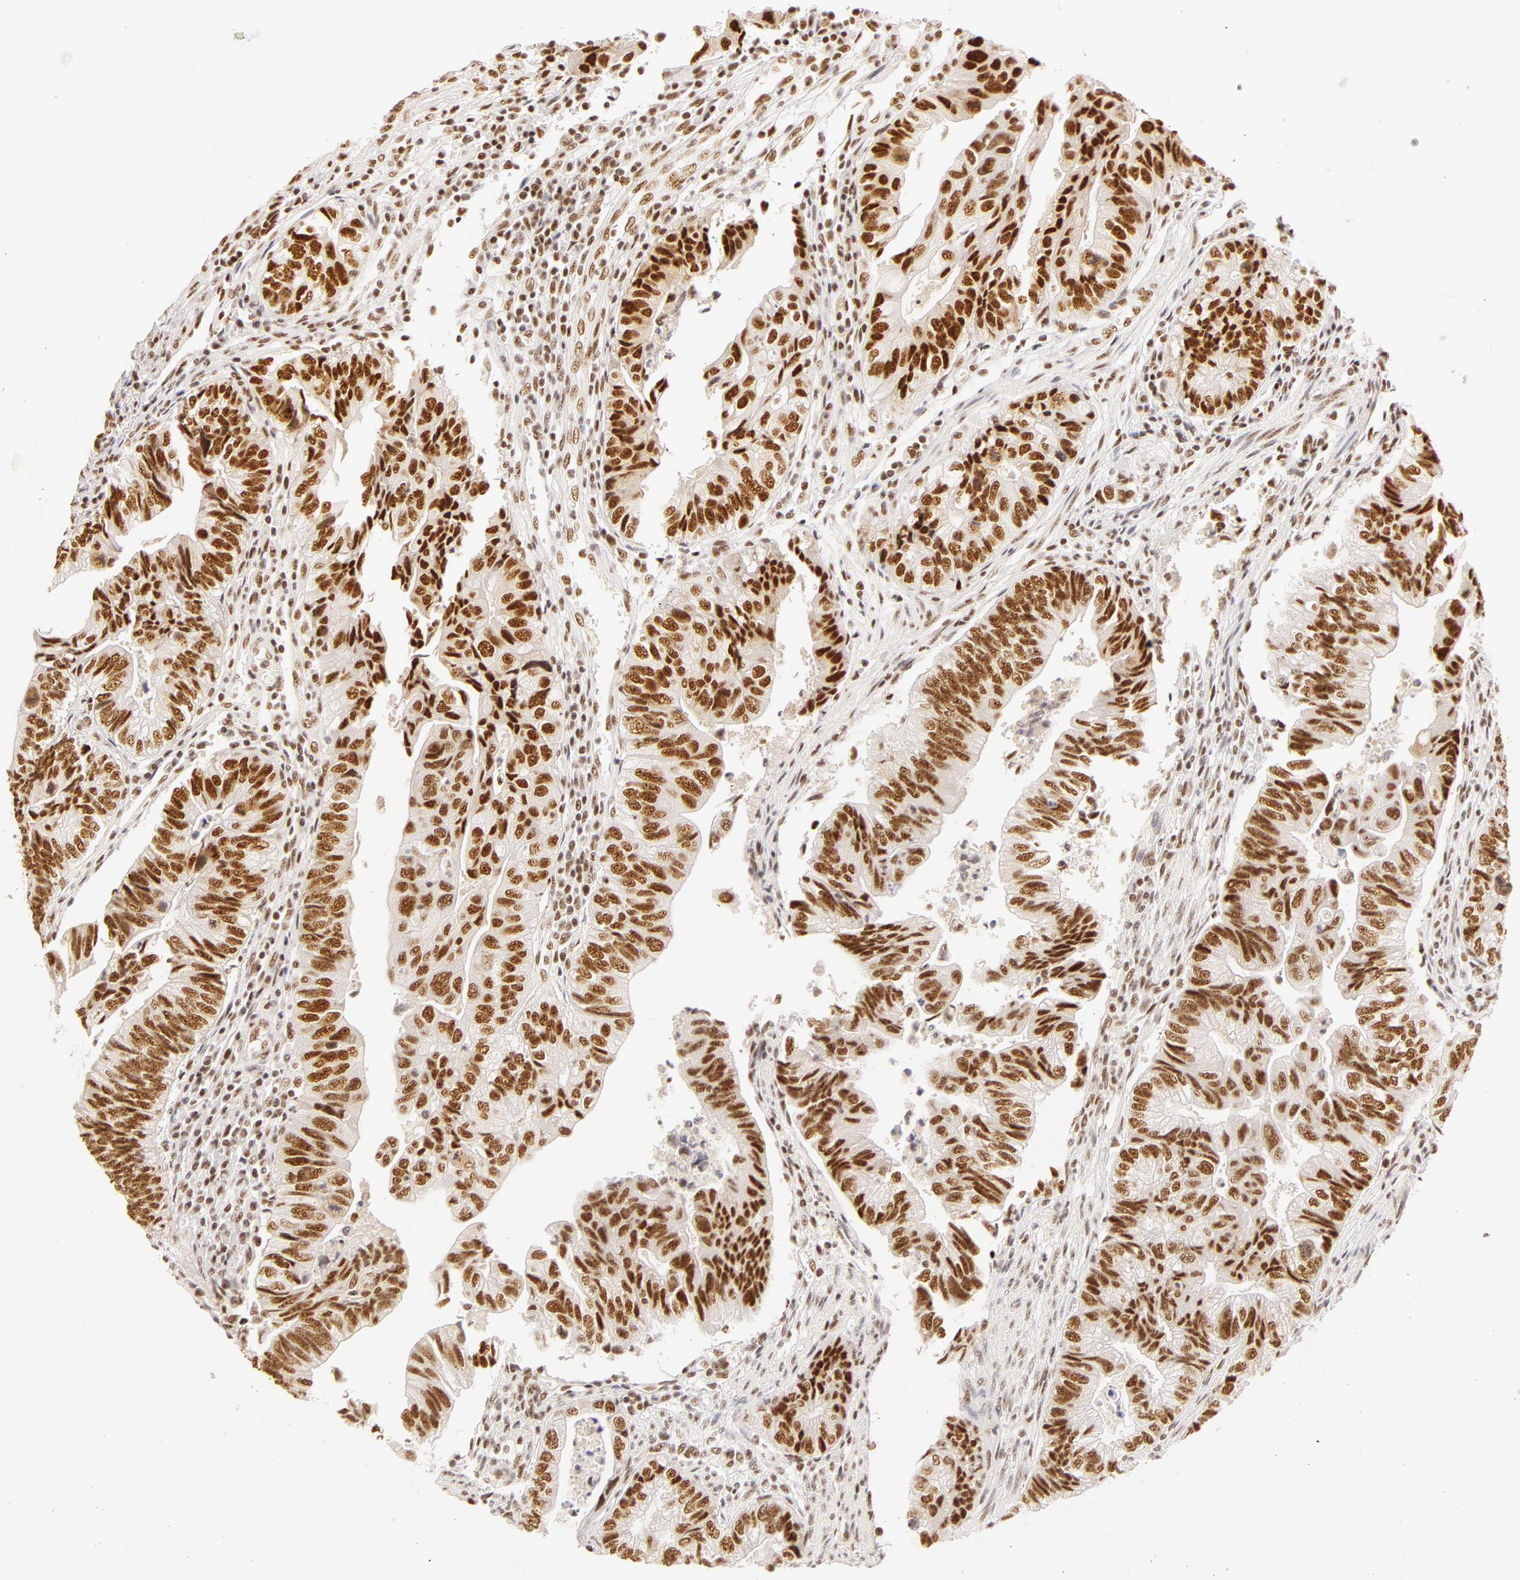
{"staining": {"intensity": "moderate", "quantity": ">75%", "location": "nuclear"}, "tissue": "colorectal cancer", "cell_type": "Tumor cells", "image_type": "cancer", "snomed": [{"axis": "morphology", "description": "Adenocarcinoma, NOS"}, {"axis": "topography", "description": "Colon"}], "caption": "A brown stain labels moderate nuclear staining of a protein in colorectal adenocarcinoma tumor cells. Nuclei are stained in blue.", "gene": "RBM39", "patient": {"sex": "female", "age": 11}}